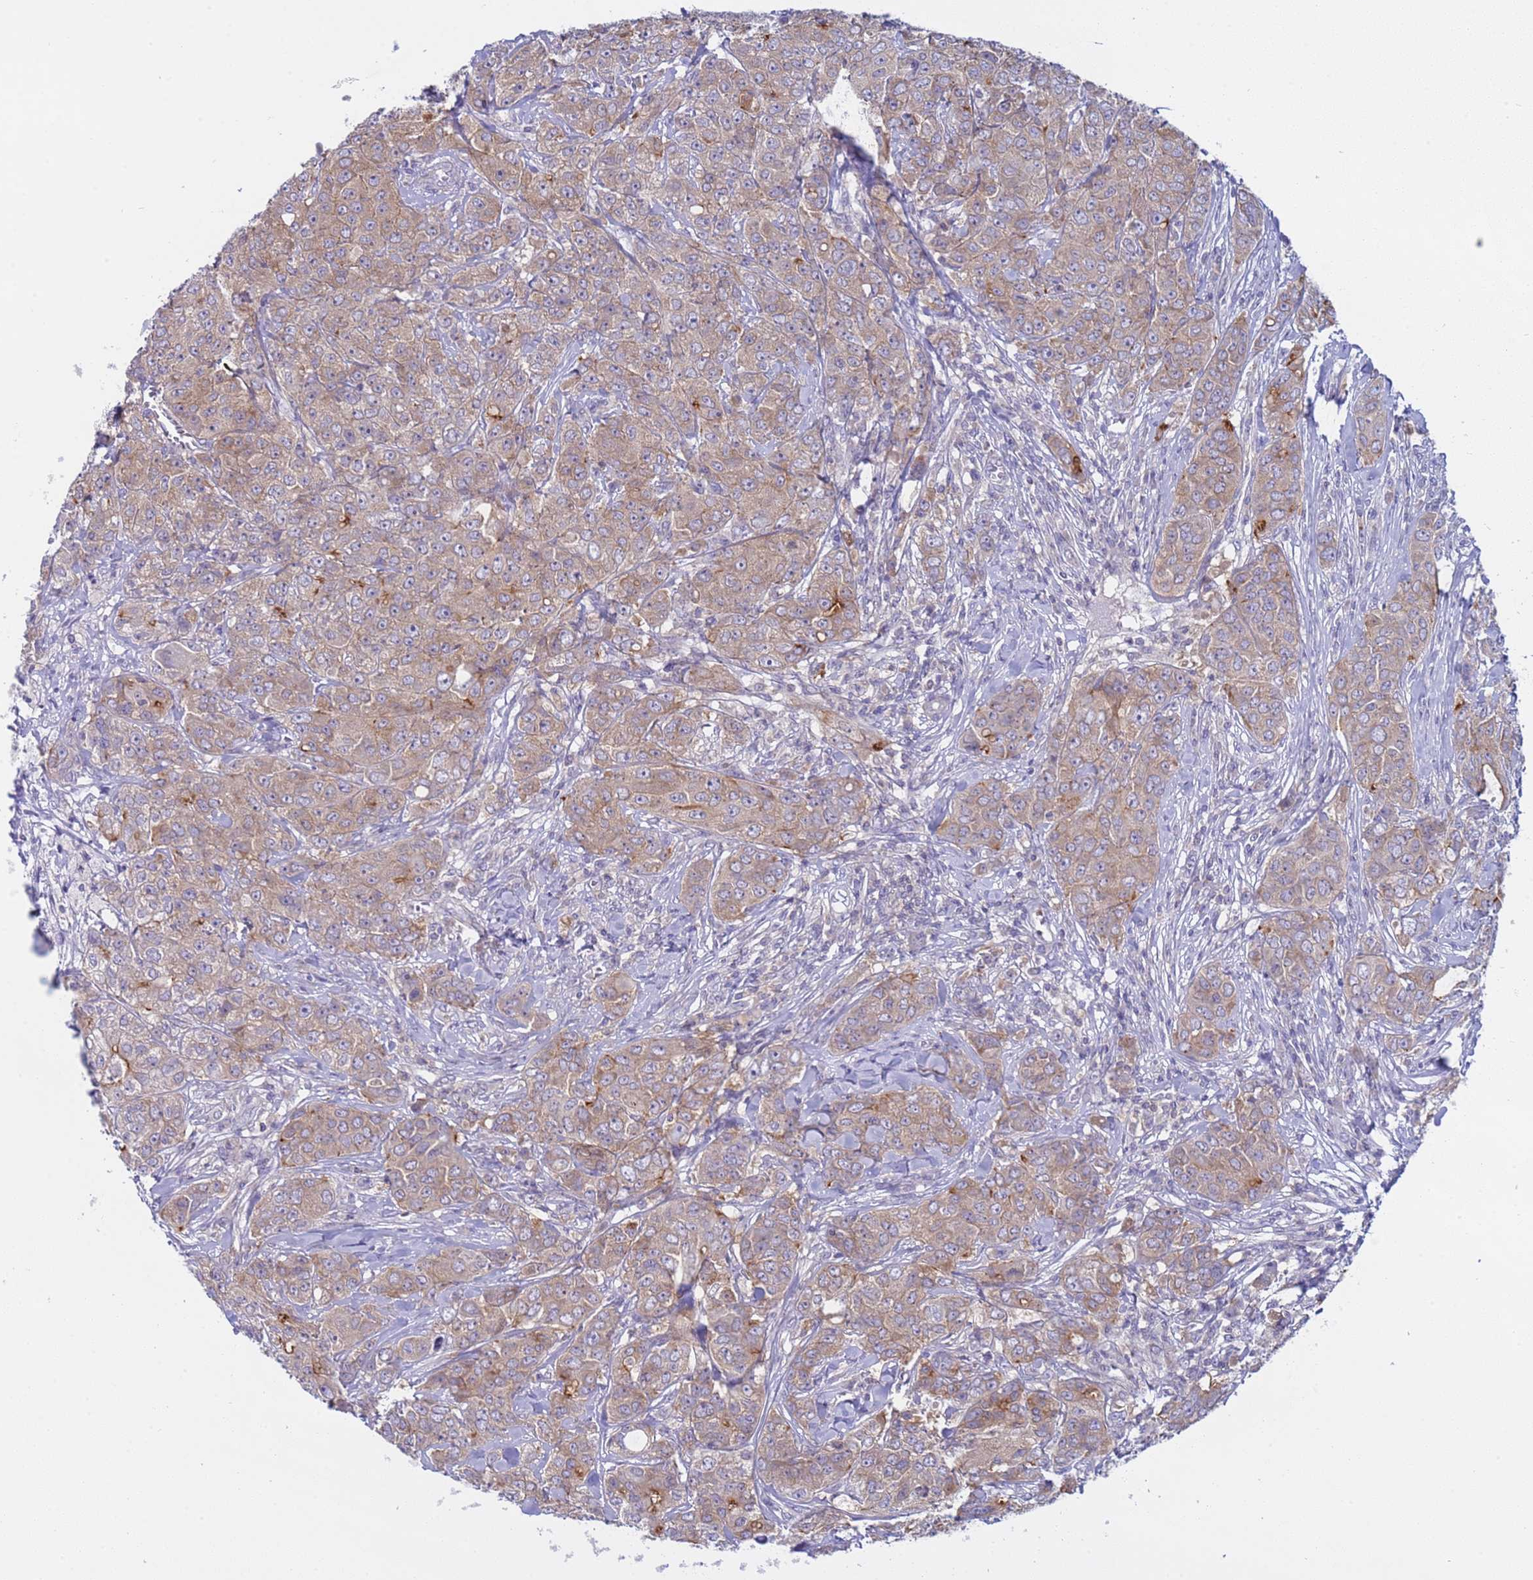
{"staining": {"intensity": "weak", "quantity": ">75%", "location": "cytoplasmic/membranous"}, "tissue": "breast cancer", "cell_type": "Tumor cells", "image_type": "cancer", "snomed": [{"axis": "morphology", "description": "Duct carcinoma"}, {"axis": "topography", "description": "Breast"}], "caption": "IHC photomicrograph of neoplastic tissue: human breast cancer (intraductal carcinoma) stained using immunohistochemistry (IHC) reveals low levels of weak protein expression localized specifically in the cytoplasmic/membranous of tumor cells, appearing as a cytoplasmic/membranous brown color.", "gene": "CAPN7", "patient": {"sex": "female", "age": 43}}